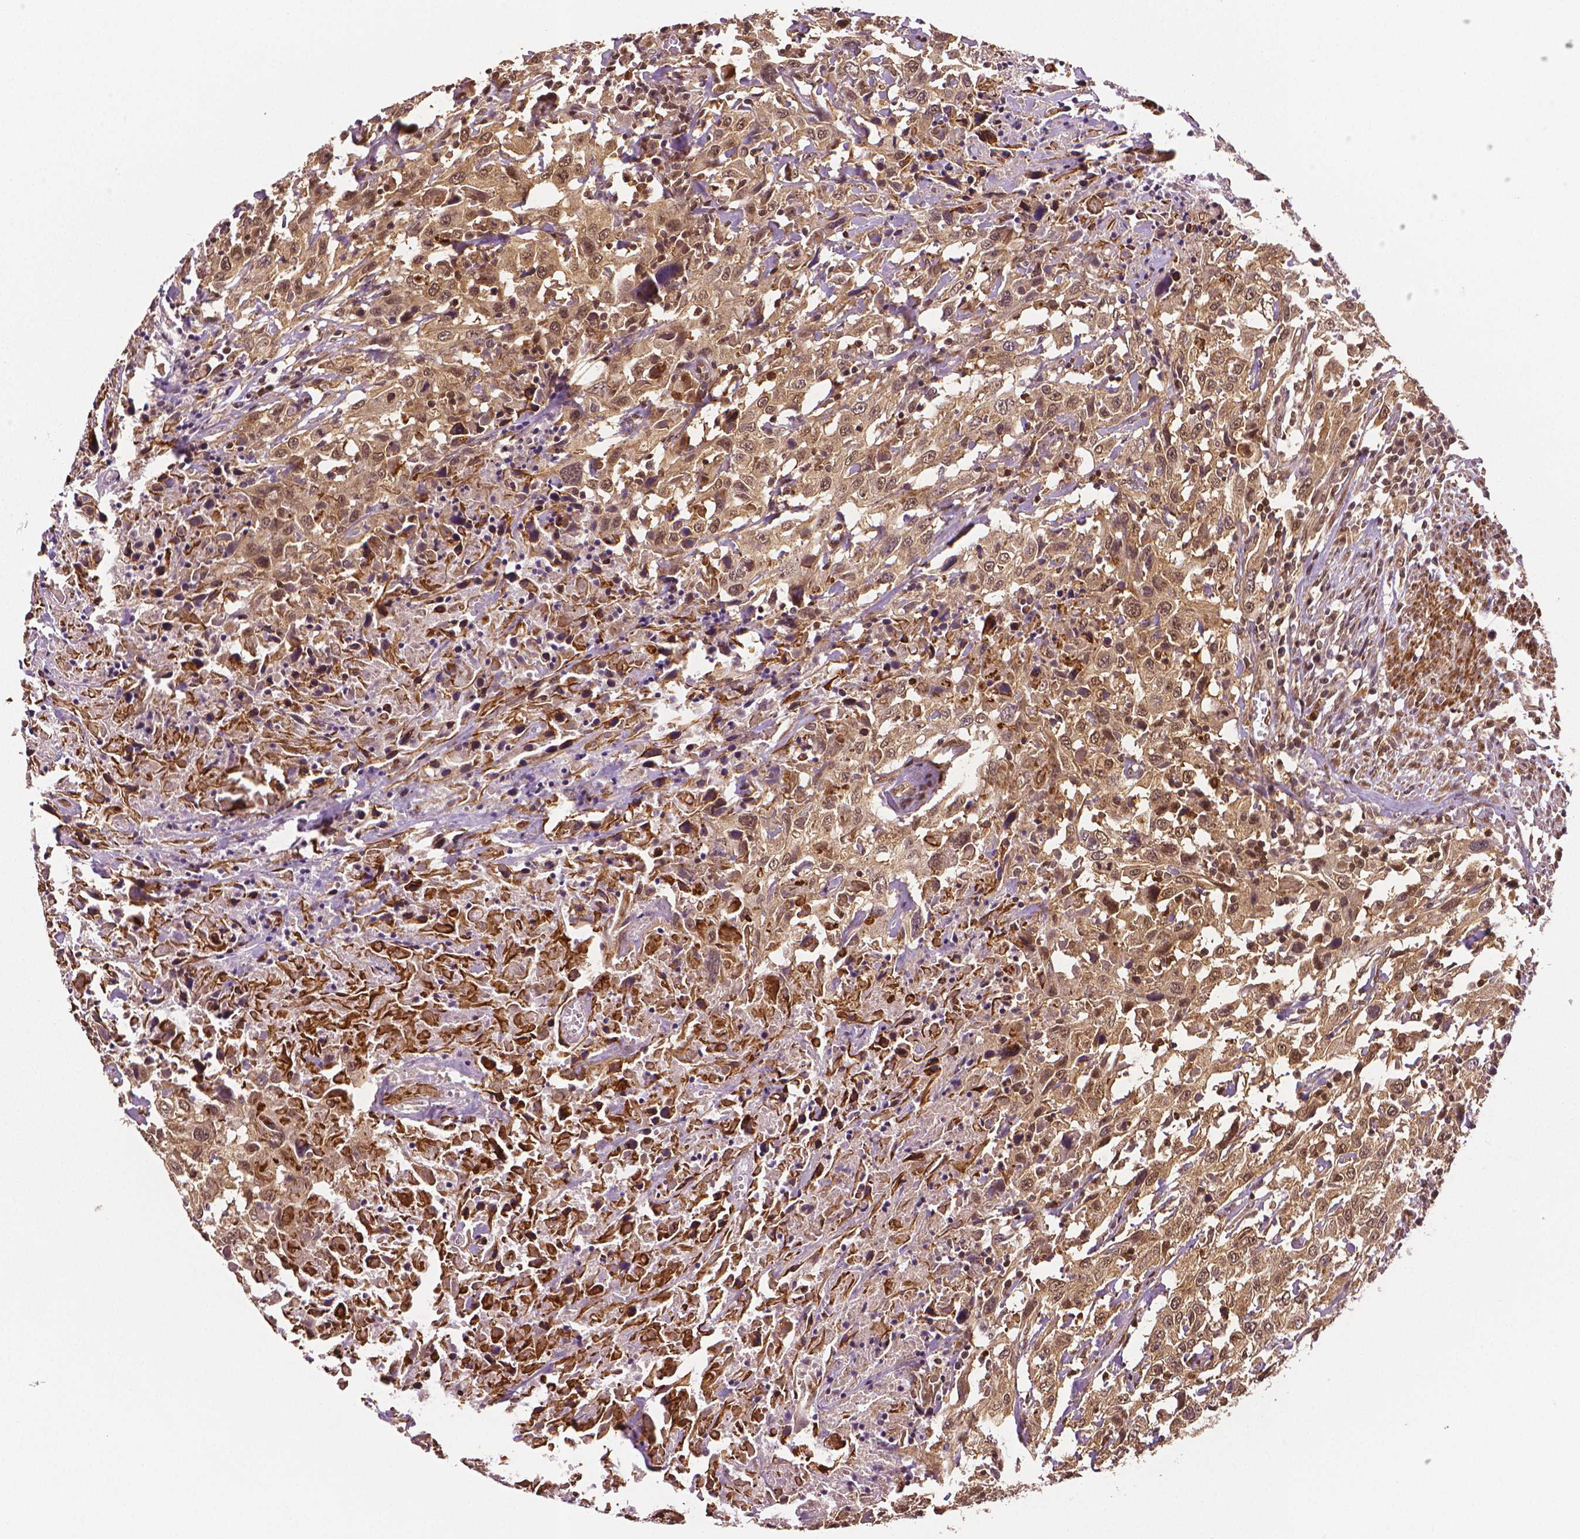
{"staining": {"intensity": "moderate", "quantity": ">75%", "location": "cytoplasmic/membranous"}, "tissue": "urothelial cancer", "cell_type": "Tumor cells", "image_type": "cancer", "snomed": [{"axis": "morphology", "description": "Urothelial carcinoma, High grade"}, {"axis": "topography", "description": "Urinary bladder"}], "caption": "High-magnification brightfield microscopy of high-grade urothelial carcinoma stained with DAB (brown) and counterstained with hematoxylin (blue). tumor cells exhibit moderate cytoplasmic/membranous staining is identified in about>75% of cells.", "gene": "STAT3", "patient": {"sex": "male", "age": 61}}